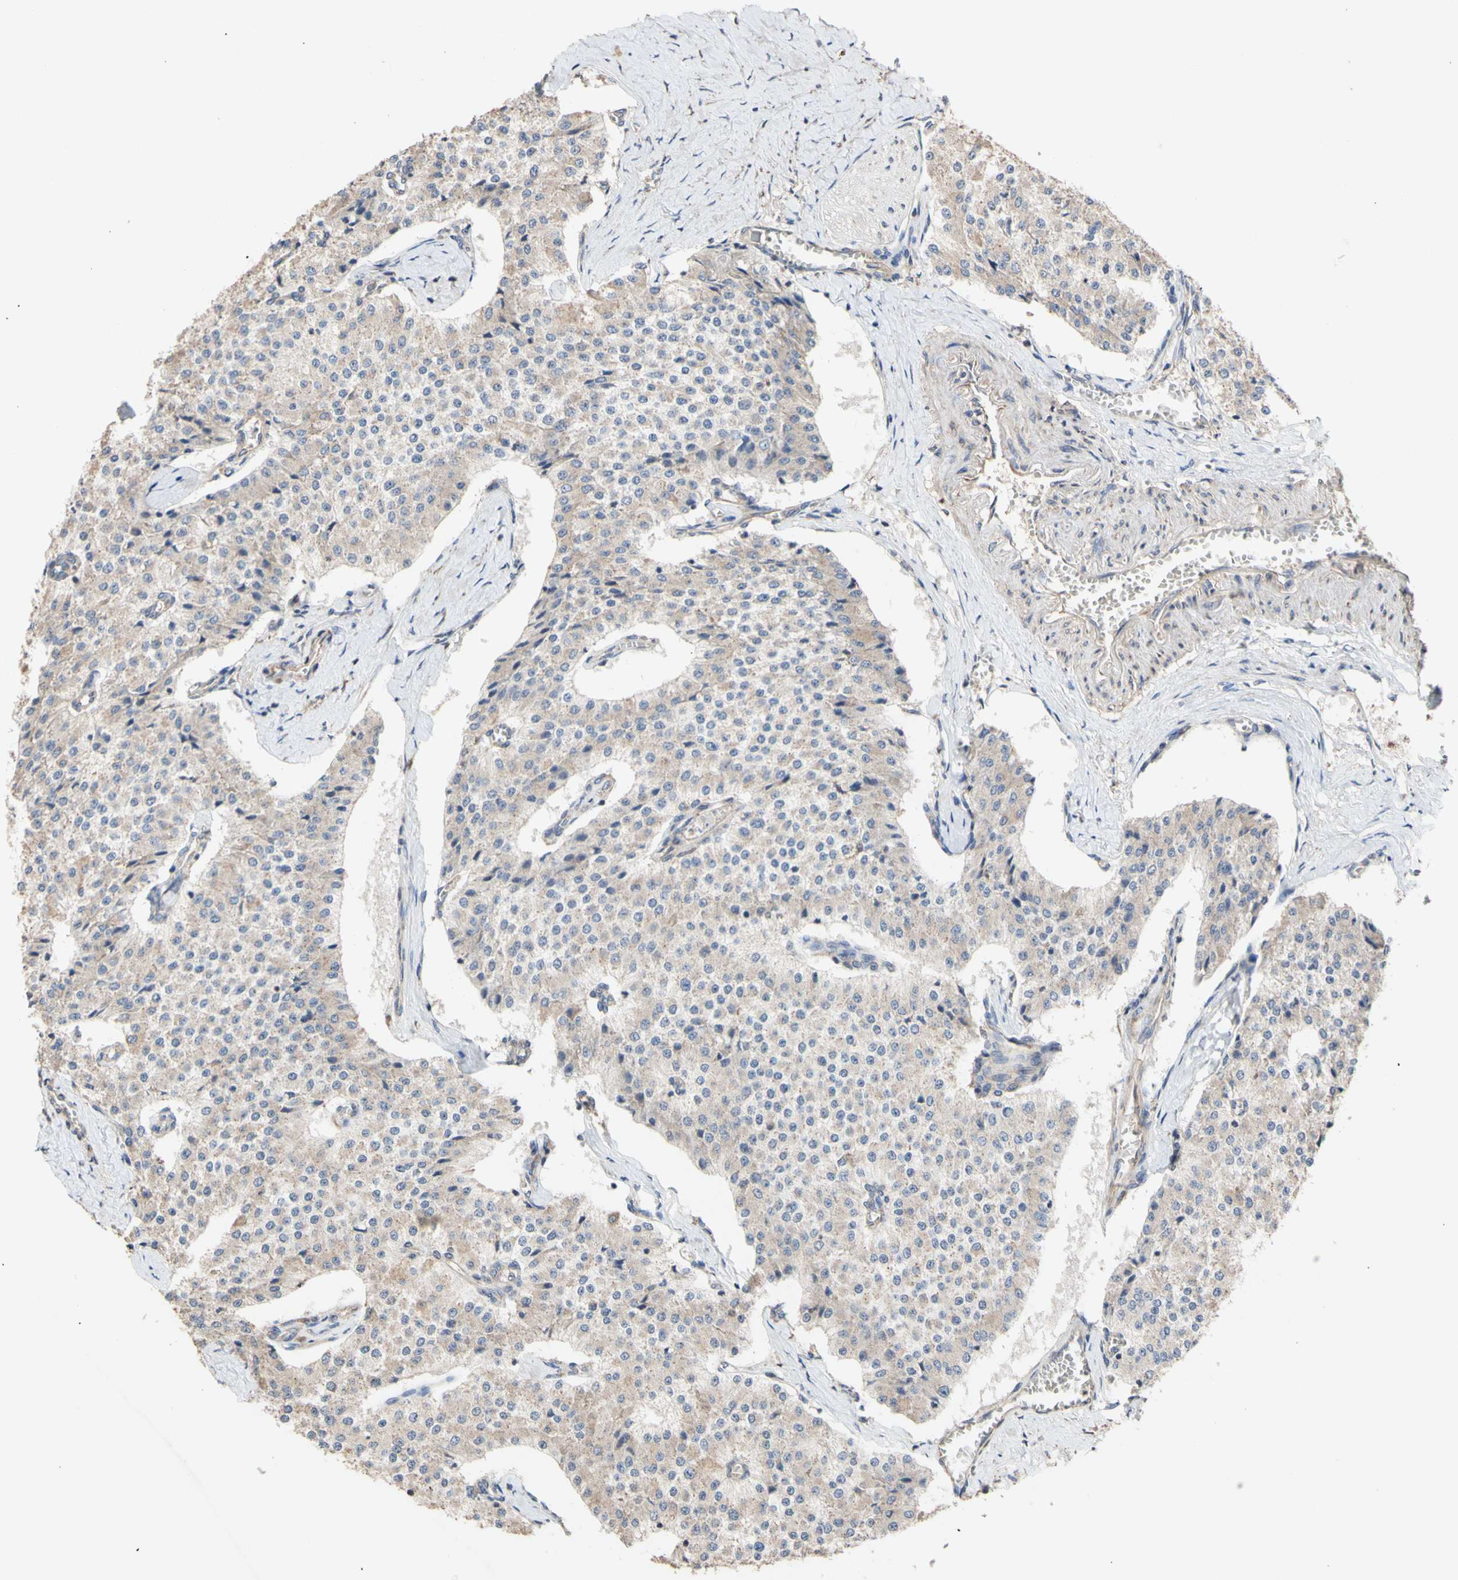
{"staining": {"intensity": "weak", "quantity": "<25%", "location": "cytoplasmic/membranous"}, "tissue": "carcinoid", "cell_type": "Tumor cells", "image_type": "cancer", "snomed": [{"axis": "morphology", "description": "Carcinoid, malignant, NOS"}, {"axis": "topography", "description": "Colon"}], "caption": "This is an immunohistochemistry (IHC) image of human carcinoid. There is no expression in tumor cells.", "gene": "EIF2S3", "patient": {"sex": "female", "age": 52}}